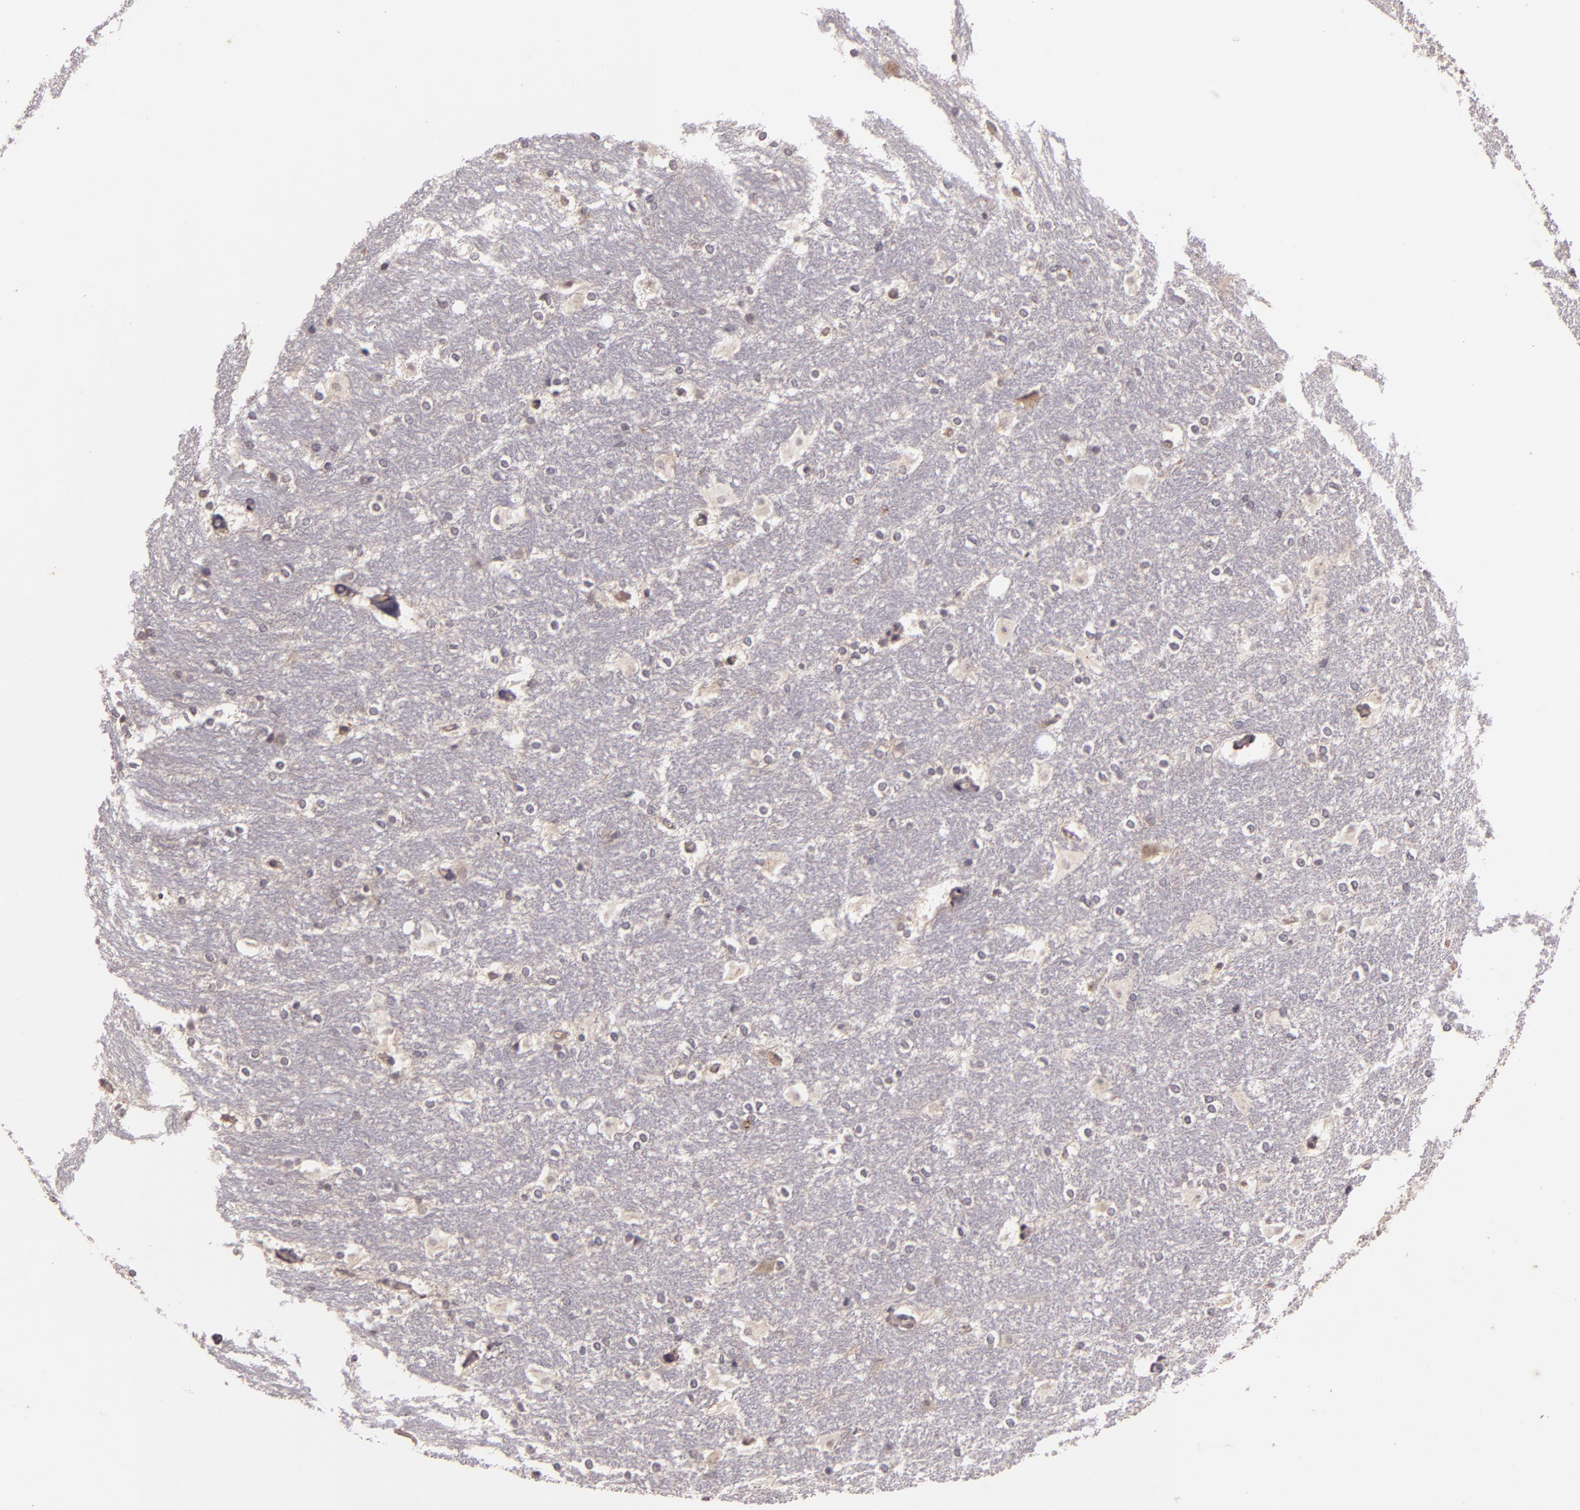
{"staining": {"intensity": "negative", "quantity": "none", "location": "none"}, "tissue": "hippocampus", "cell_type": "Glial cells", "image_type": "normal", "snomed": [{"axis": "morphology", "description": "Normal tissue, NOS"}, {"axis": "topography", "description": "Hippocampus"}], "caption": "High power microscopy photomicrograph of an immunohistochemistry (IHC) photomicrograph of normal hippocampus, revealing no significant expression in glial cells.", "gene": "TFF1", "patient": {"sex": "female", "age": 19}}